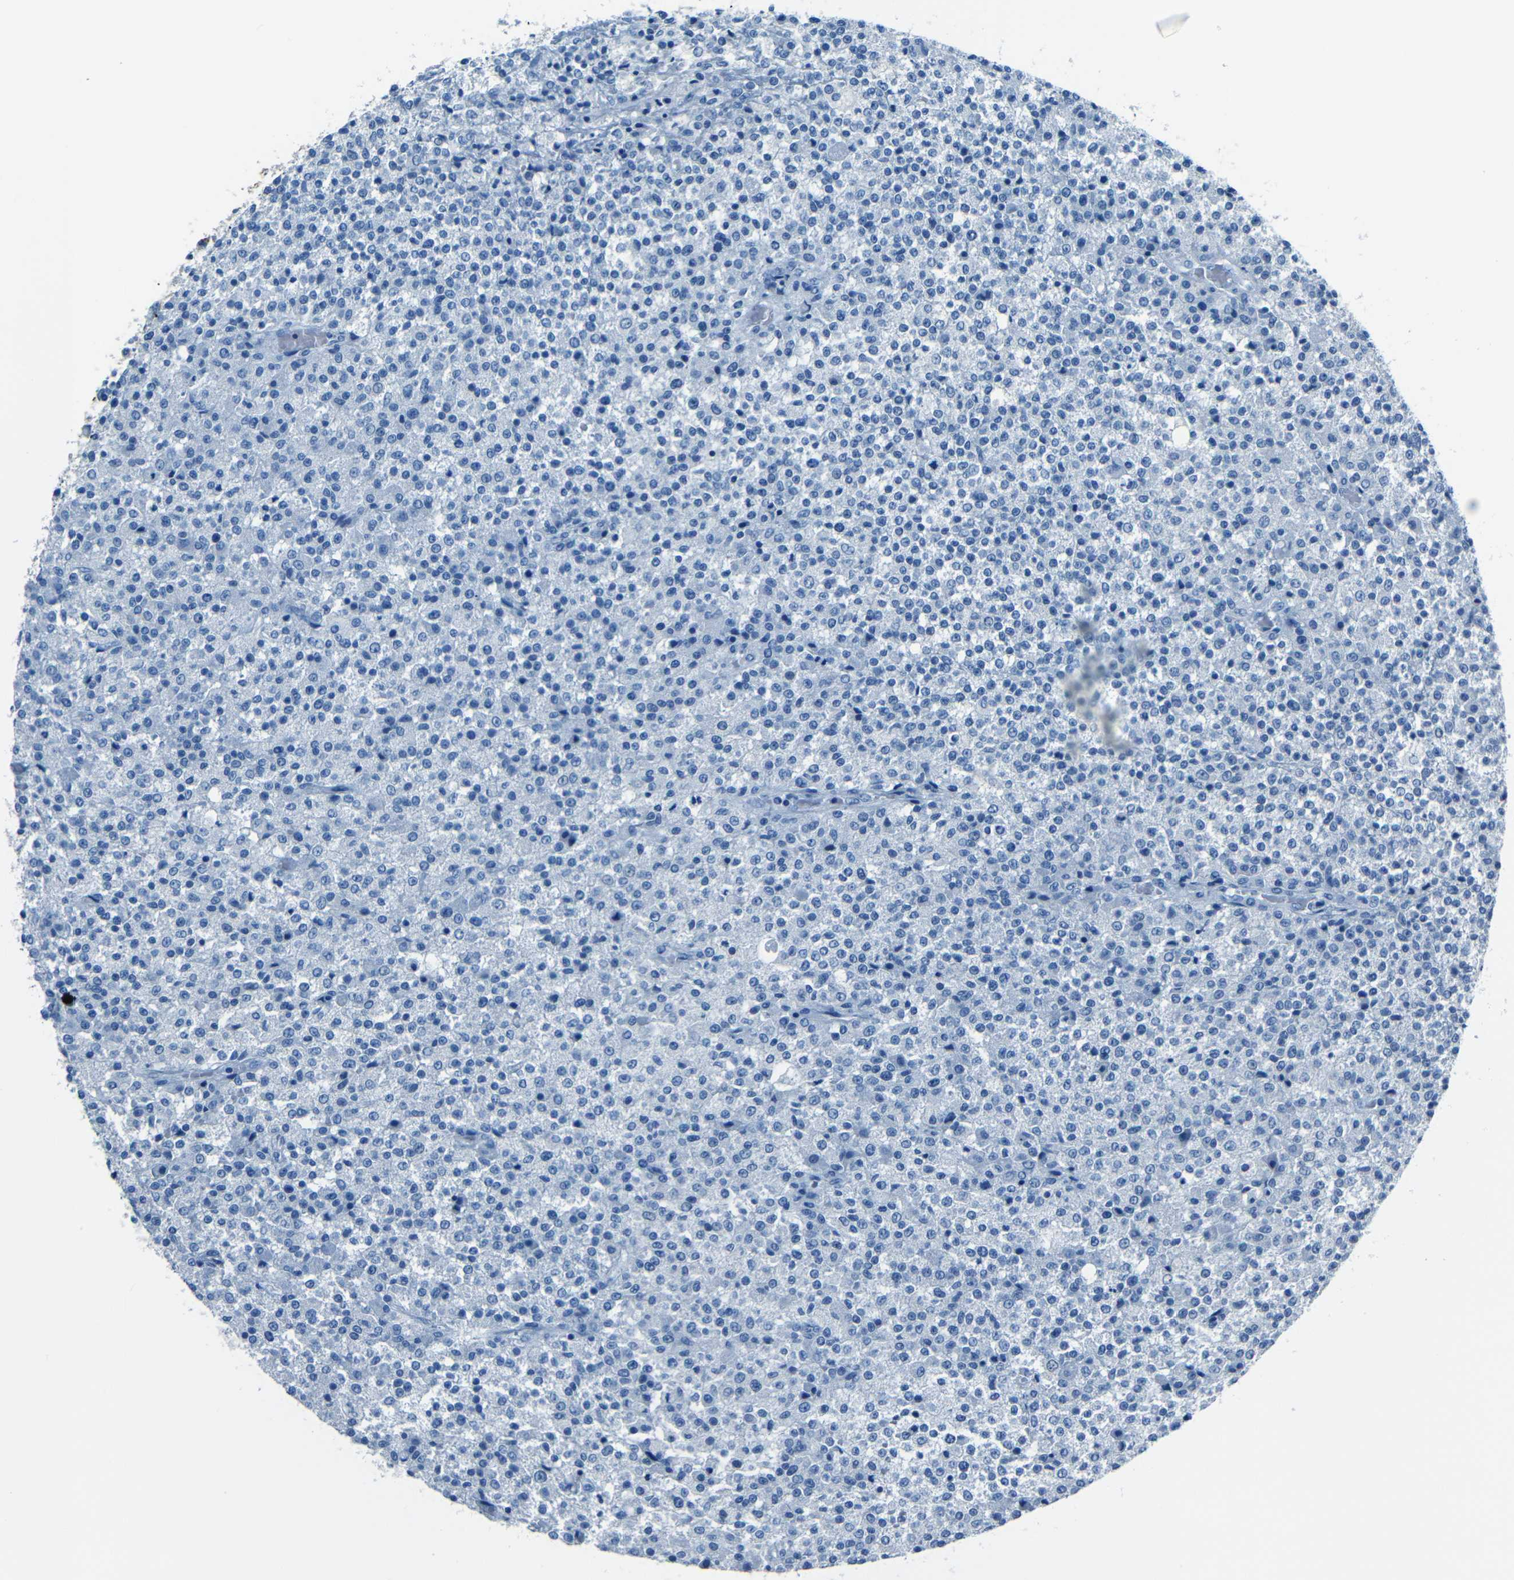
{"staining": {"intensity": "negative", "quantity": "none", "location": "none"}, "tissue": "testis cancer", "cell_type": "Tumor cells", "image_type": "cancer", "snomed": [{"axis": "morphology", "description": "Seminoma, NOS"}, {"axis": "topography", "description": "Testis"}], "caption": "Immunohistochemistry (IHC) of human testis cancer displays no positivity in tumor cells.", "gene": "FBN2", "patient": {"sex": "male", "age": 59}}